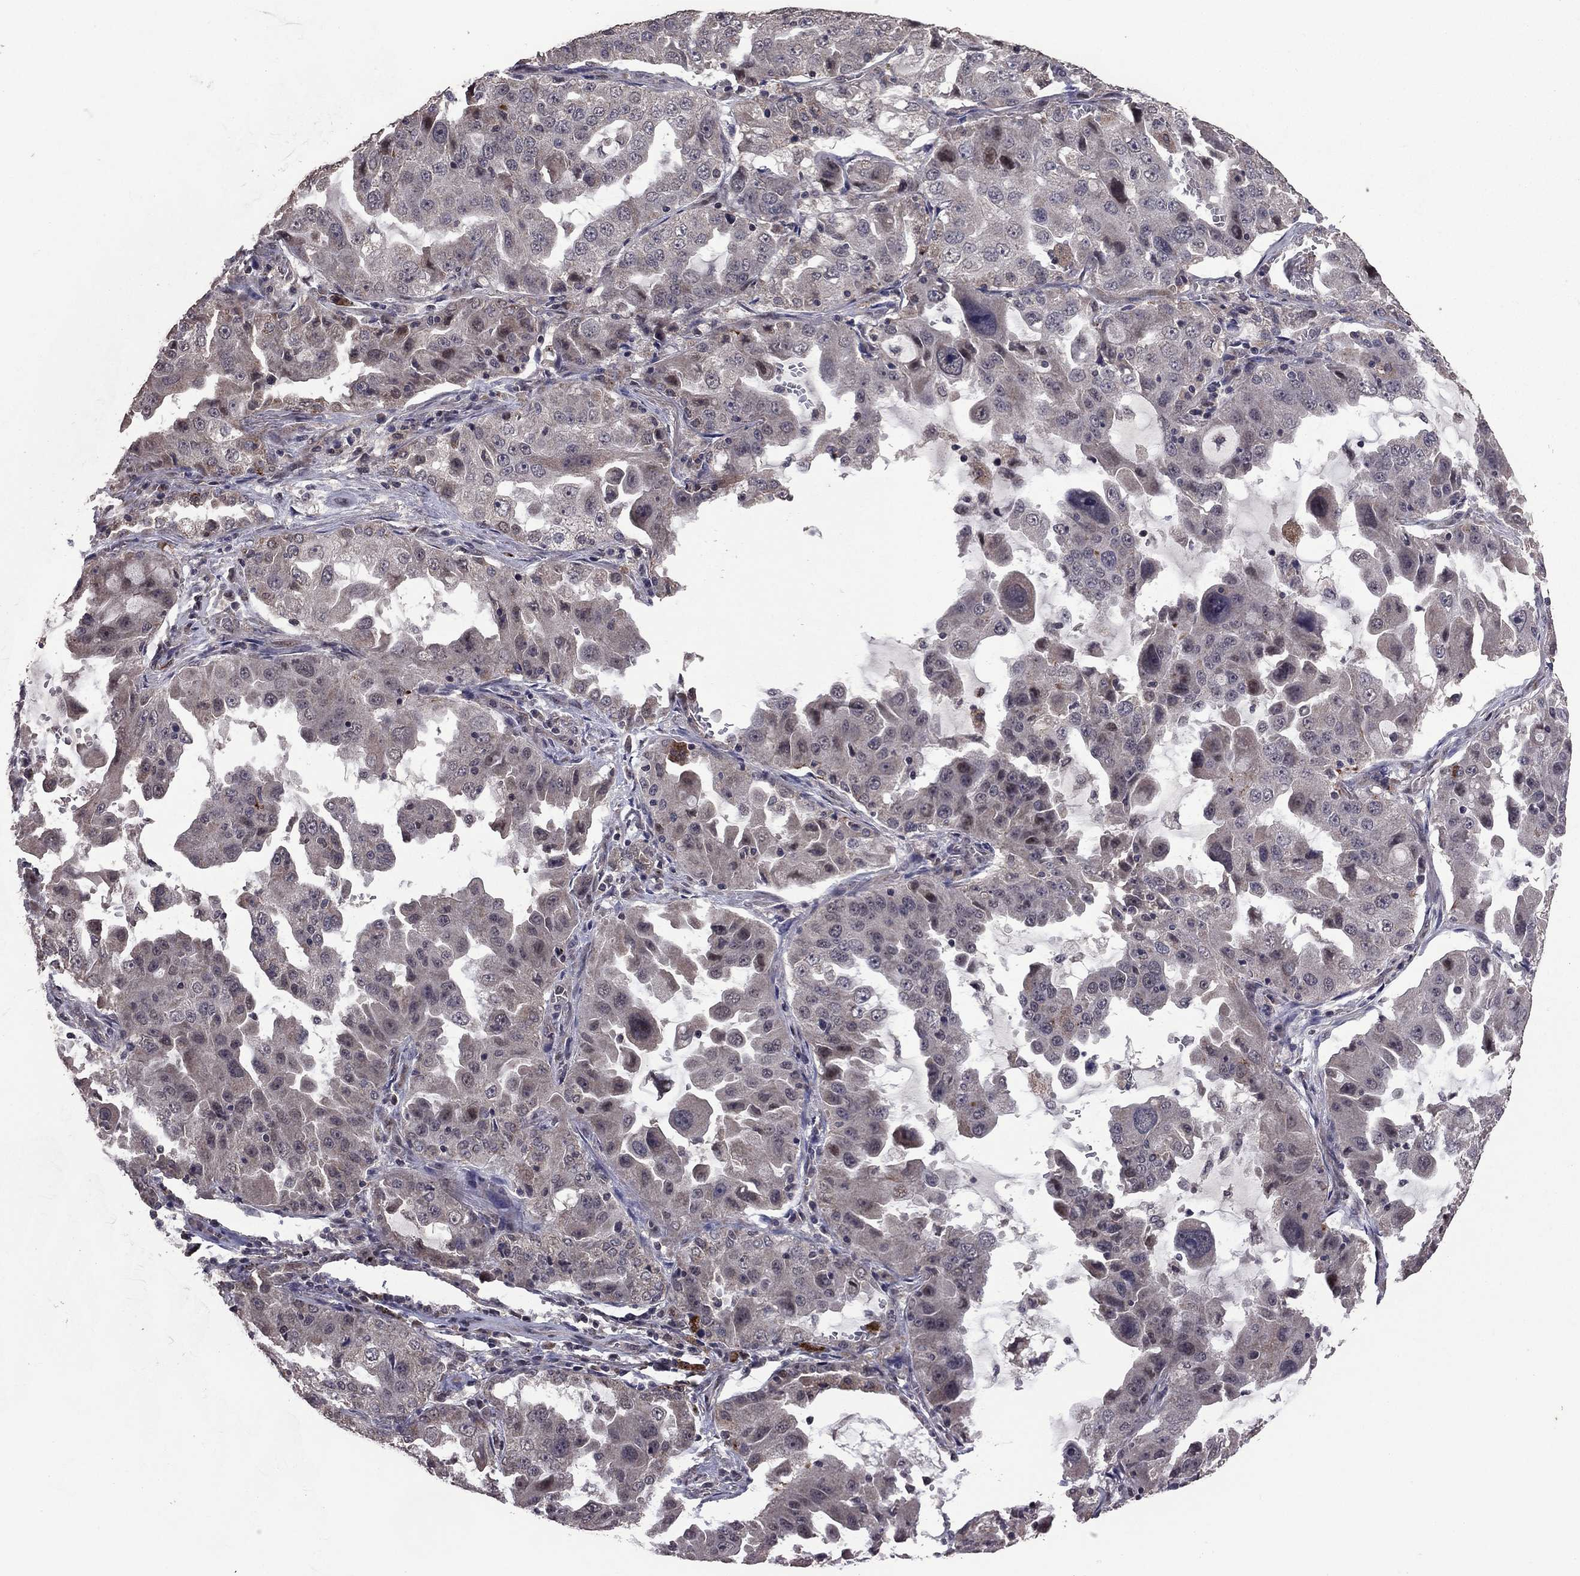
{"staining": {"intensity": "negative", "quantity": "none", "location": "none"}, "tissue": "lung cancer", "cell_type": "Tumor cells", "image_type": "cancer", "snomed": [{"axis": "morphology", "description": "Adenocarcinoma, NOS"}, {"axis": "topography", "description": "Lung"}], "caption": "This is an IHC image of human lung cancer. There is no expression in tumor cells.", "gene": "DHRS1", "patient": {"sex": "female", "age": 61}}